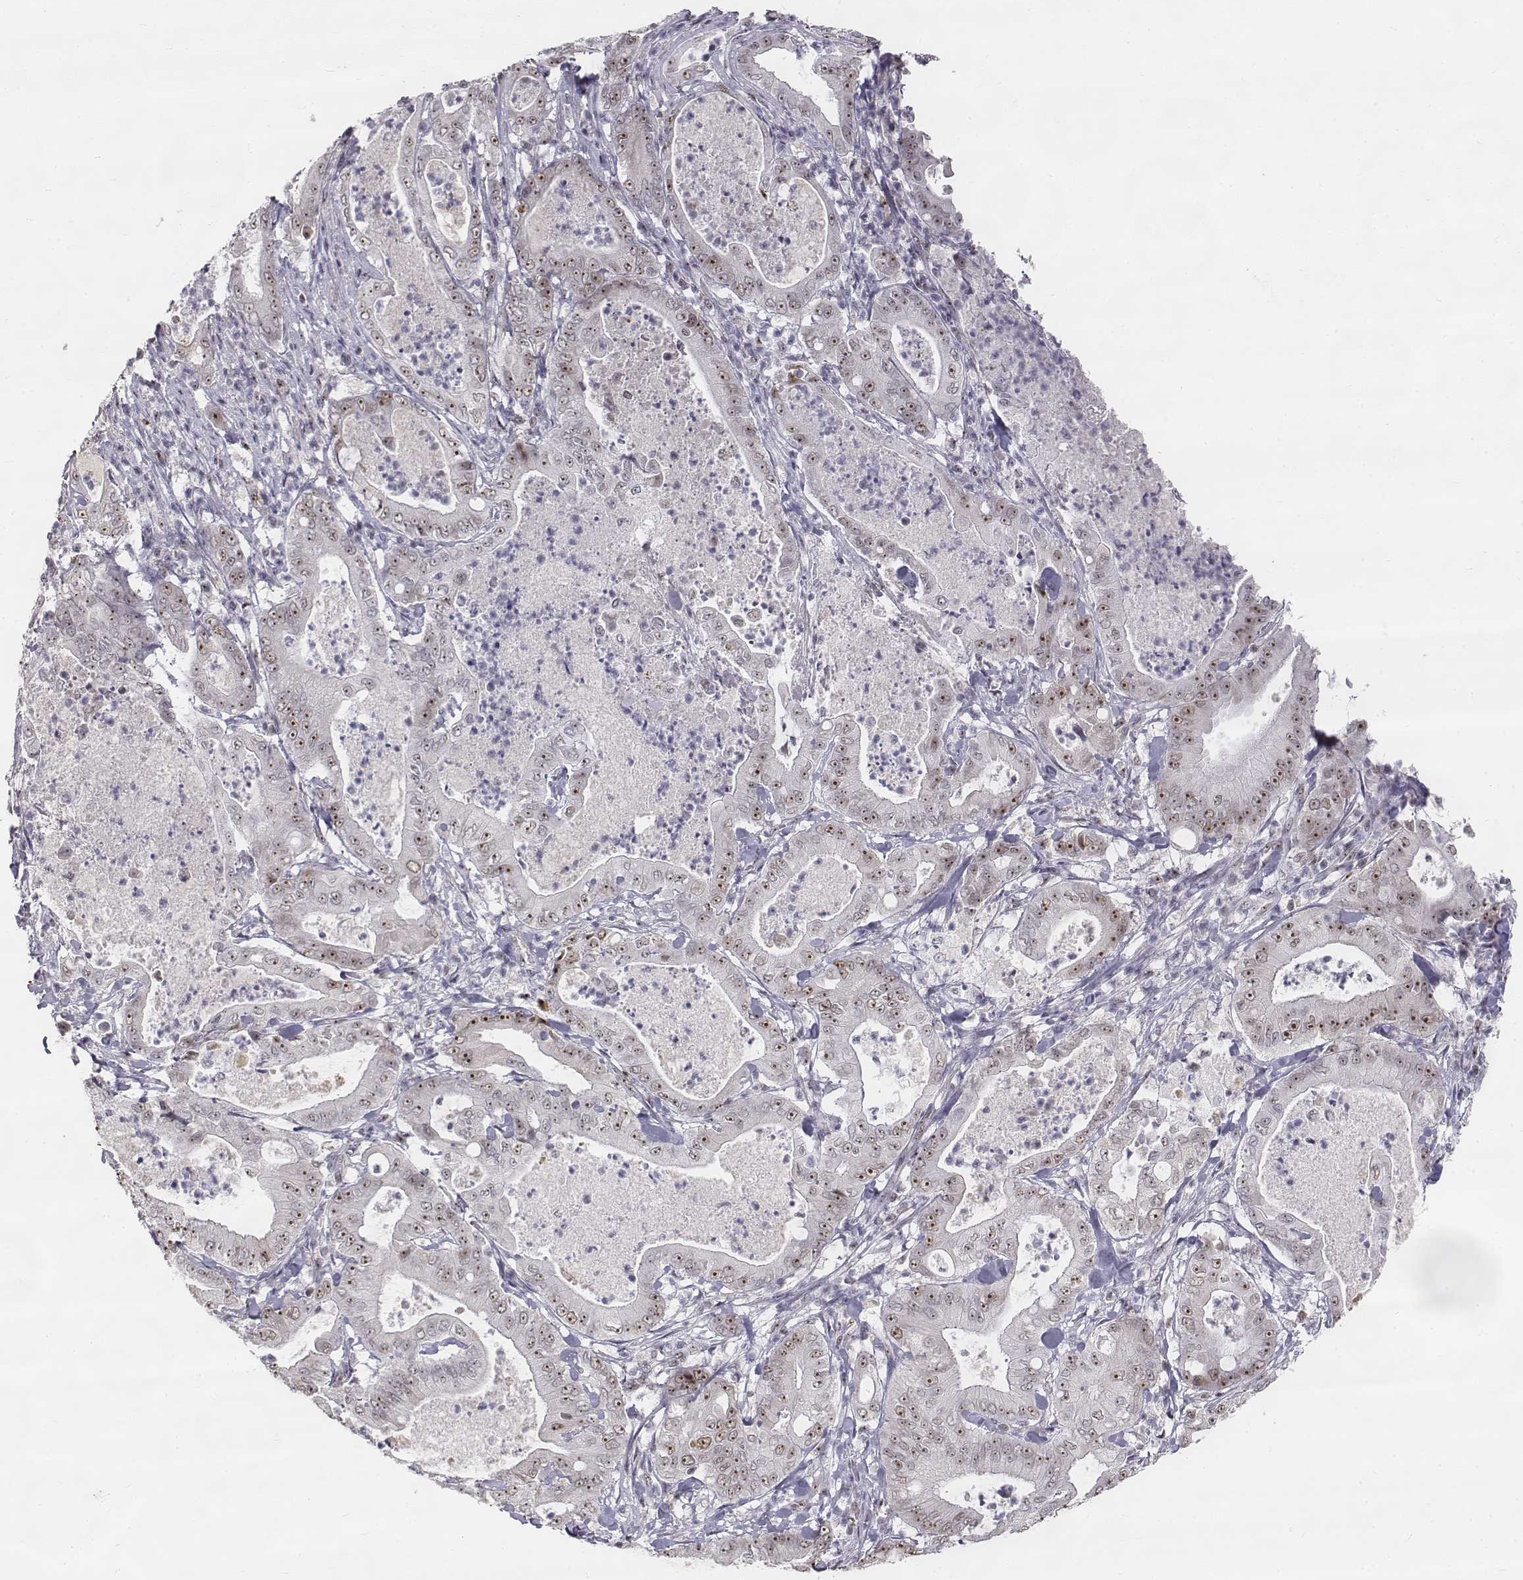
{"staining": {"intensity": "weak", "quantity": ">75%", "location": "nuclear"}, "tissue": "pancreatic cancer", "cell_type": "Tumor cells", "image_type": "cancer", "snomed": [{"axis": "morphology", "description": "Adenocarcinoma, NOS"}, {"axis": "topography", "description": "Pancreas"}], "caption": "Weak nuclear staining for a protein is present in about >75% of tumor cells of adenocarcinoma (pancreatic) using immunohistochemistry.", "gene": "PHF6", "patient": {"sex": "male", "age": 71}}